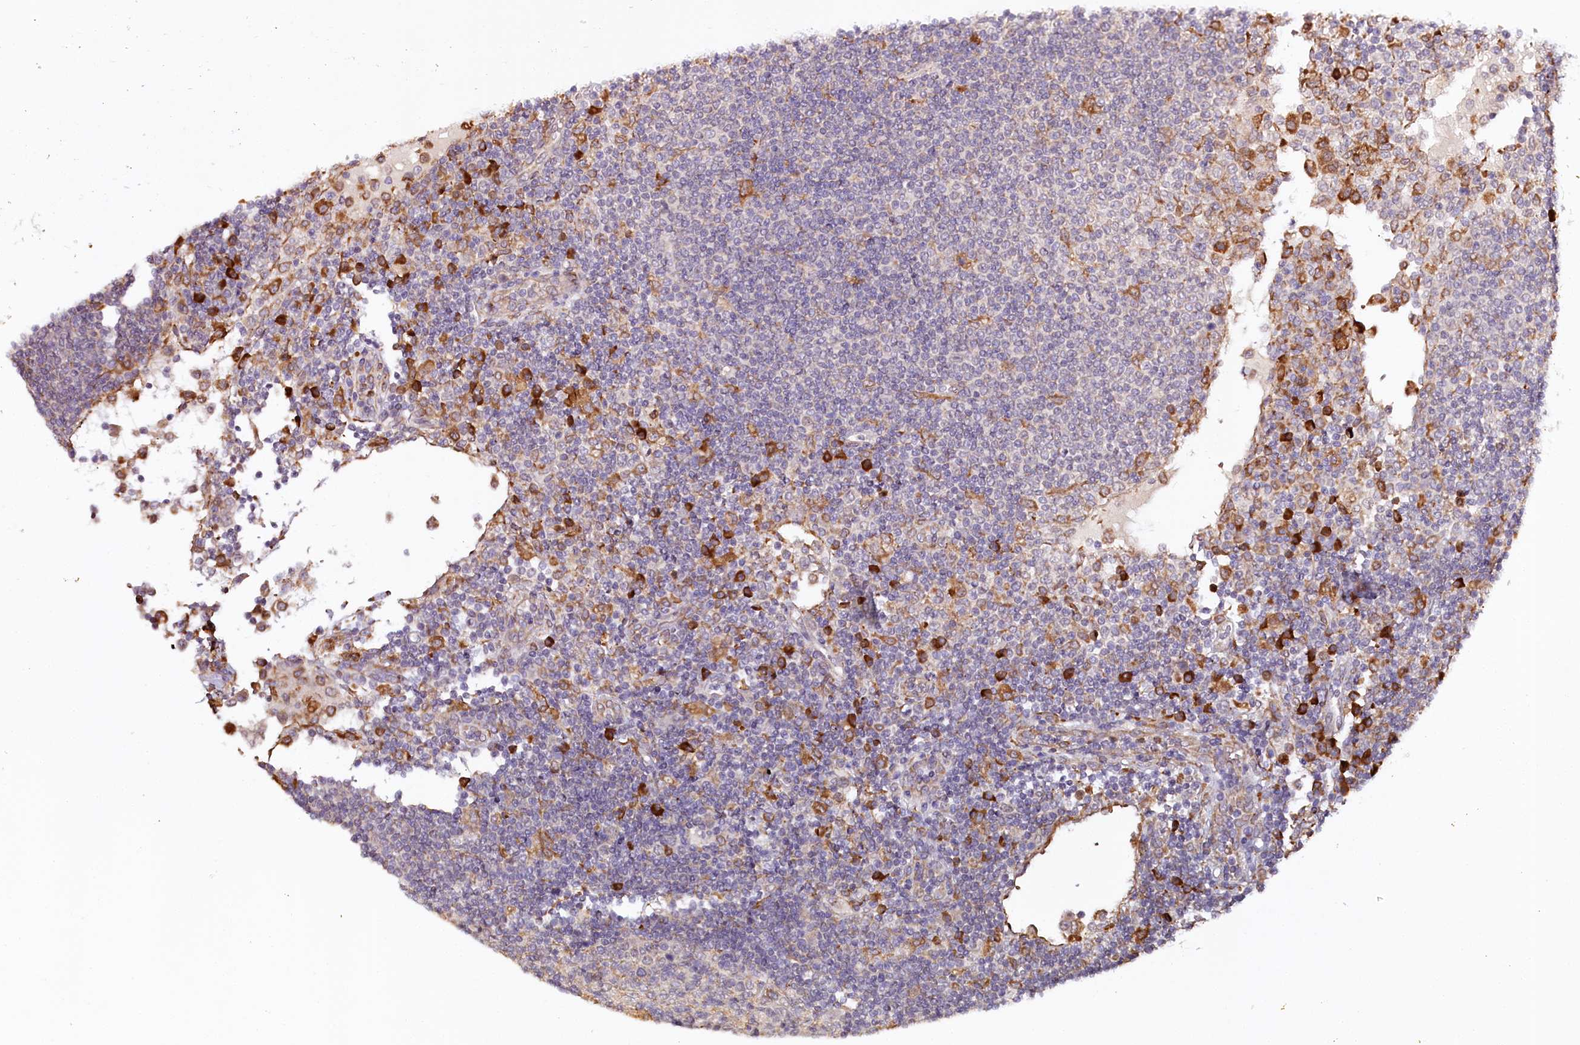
{"staining": {"intensity": "negative", "quantity": "none", "location": "none"}, "tissue": "lymph node", "cell_type": "Germinal center cells", "image_type": "normal", "snomed": [{"axis": "morphology", "description": "Normal tissue, NOS"}, {"axis": "topography", "description": "Lymph node"}], "caption": "A micrograph of lymph node stained for a protein exhibits no brown staining in germinal center cells.", "gene": "VEGFA", "patient": {"sex": "female", "age": 53}}